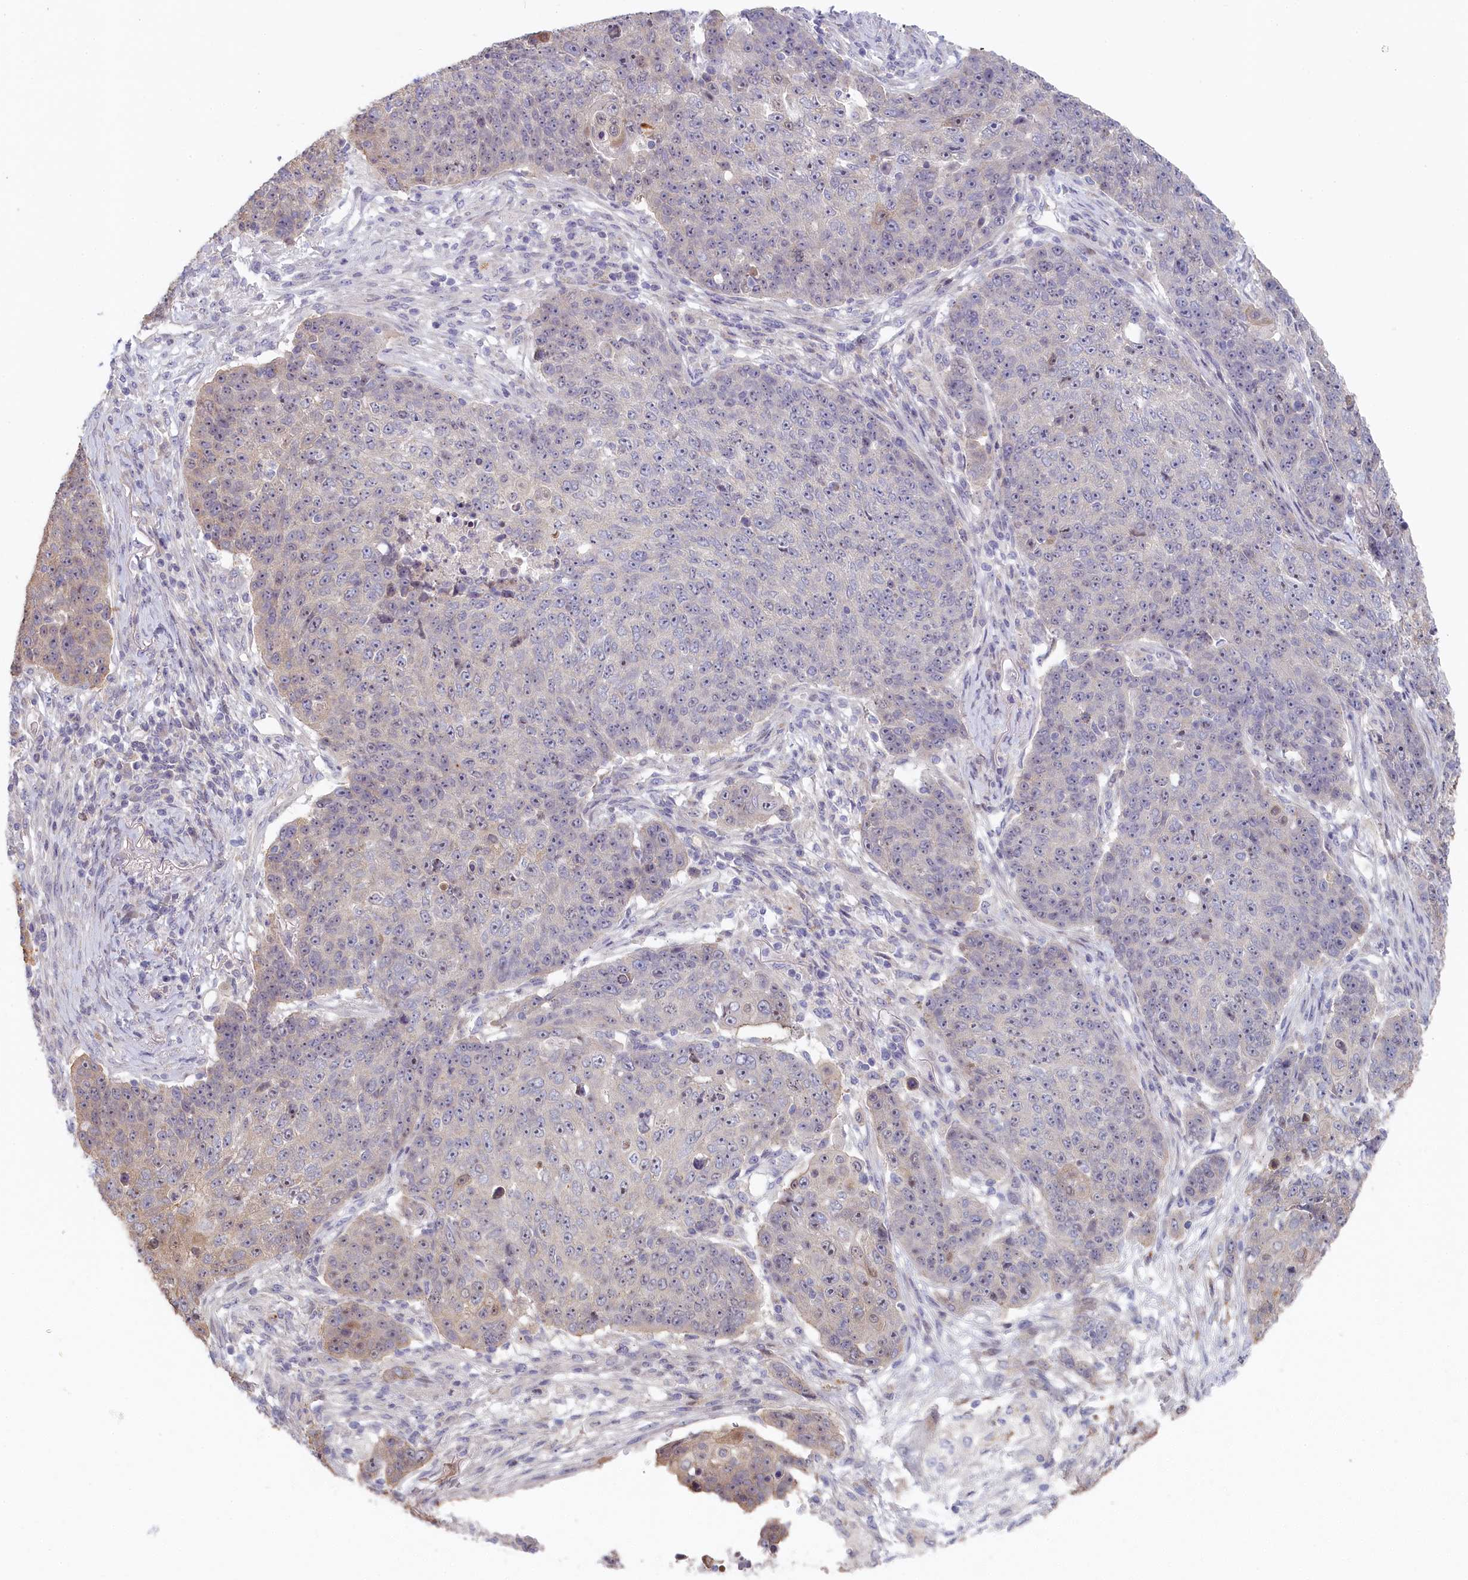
{"staining": {"intensity": "moderate", "quantity": "<25%", "location": "cytoplasmic/membranous"}, "tissue": "lung cancer", "cell_type": "Tumor cells", "image_type": "cancer", "snomed": [{"axis": "morphology", "description": "Normal tissue, NOS"}, {"axis": "morphology", "description": "Squamous cell carcinoma, NOS"}, {"axis": "topography", "description": "Lymph node"}, {"axis": "topography", "description": "Lung"}], "caption": "A low amount of moderate cytoplasmic/membranous expression is appreciated in approximately <25% of tumor cells in lung squamous cell carcinoma tissue. (DAB (3,3'-diaminobenzidine) IHC, brown staining for protein, blue staining for nuclei).", "gene": "INTS4", "patient": {"sex": "male", "age": 66}}